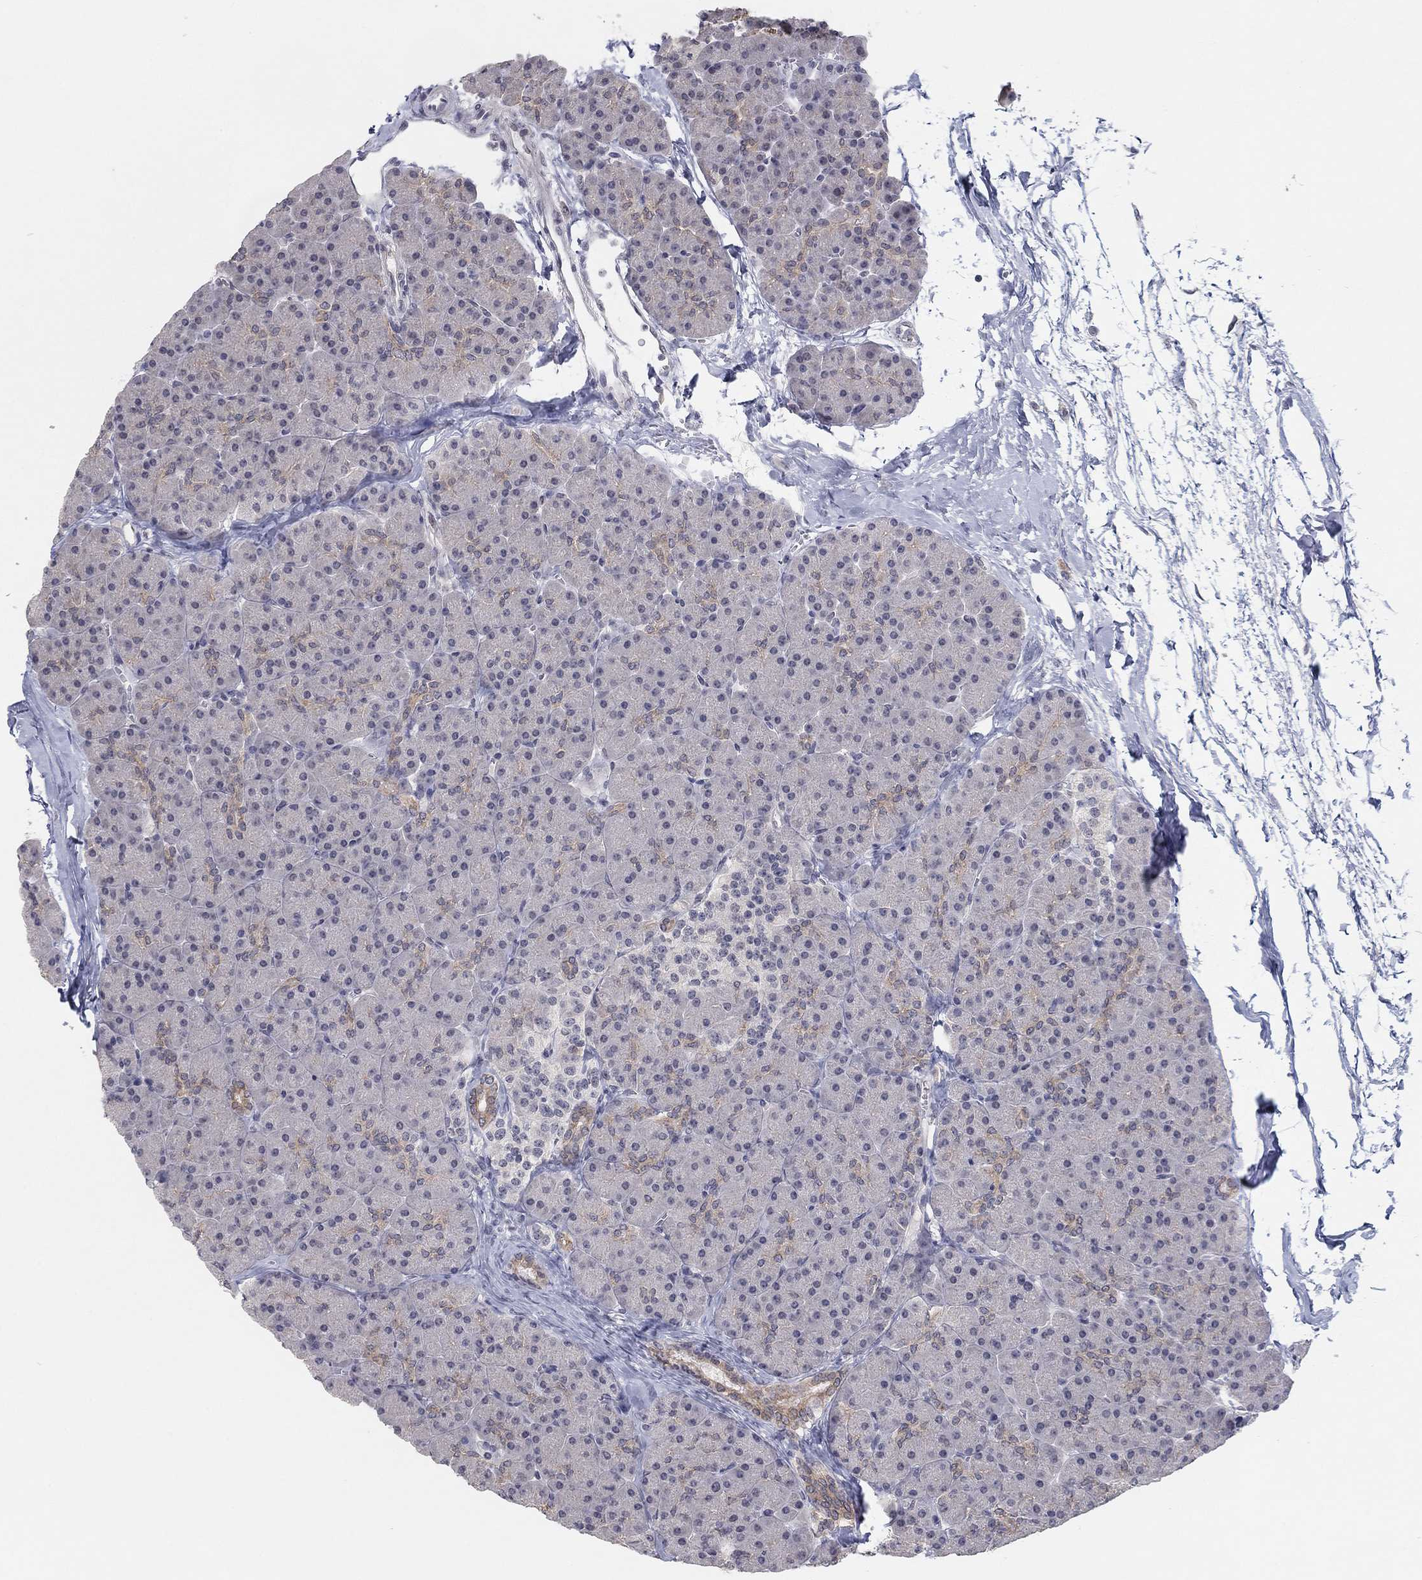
{"staining": {"intensity": "moderate", "quantity": "<25%", "location": "cytoplasmic/membranous"}, "tissue": "pancreas", "cell_type": "Exocrine glandular cells", "image_type": "normal", "snomed": [{"axis": "morphology", "description": "Normal tissue, NOS"}, {"axis": "topography", "description": "Pancreas"}], "caption": "Immunohistochemical staining of unremarkable human pancreas reveals moderate cytoplasmic/membranous protein positivity in approximately <25% of exocrine glandular cells. Nuclei are stained in blue.", "gene": "SLC22A2", "patient": {"sex": "female", "age": 44}}